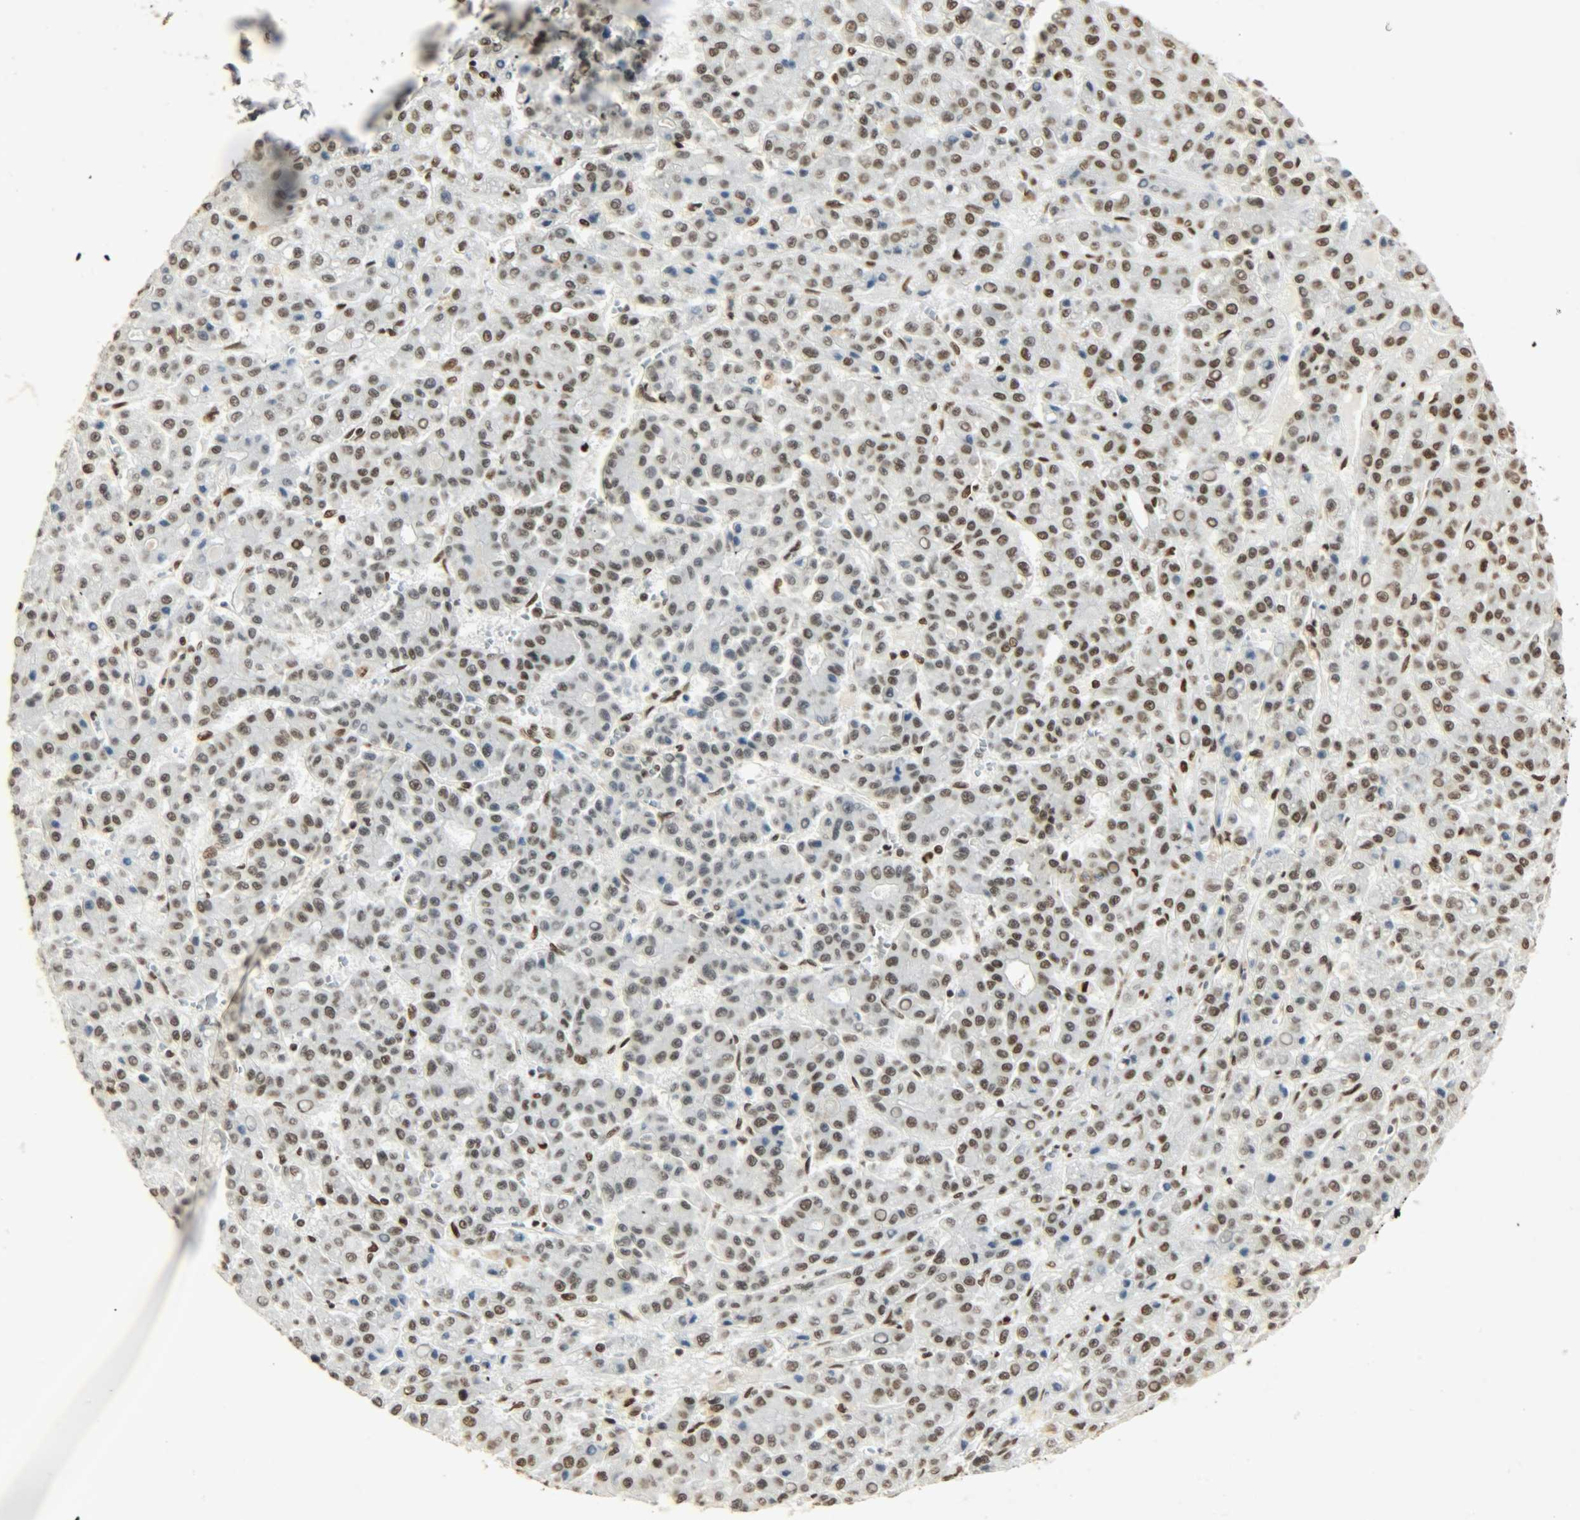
{"staining": {"intensity": "strong", "quantity": ">75%", "location": "nuclear"}, "tissue": "liver cancer", "cell_type": "Tumor cells", "image_type": "cancer", "snomed": [{"axis": "morphology", "description": "Carcinoma, Hepatocellular, NOS"}, {"axis": "topography", "description": "Liver"}], "caption": "A high amount of strong nuclear staining is present in approximately >75% of tumor cells in liver cancer (hepatocellular carcinoma) tissue.", "gene": "KHDRBS1", "patient": {"sex": "male", "age": 70}}